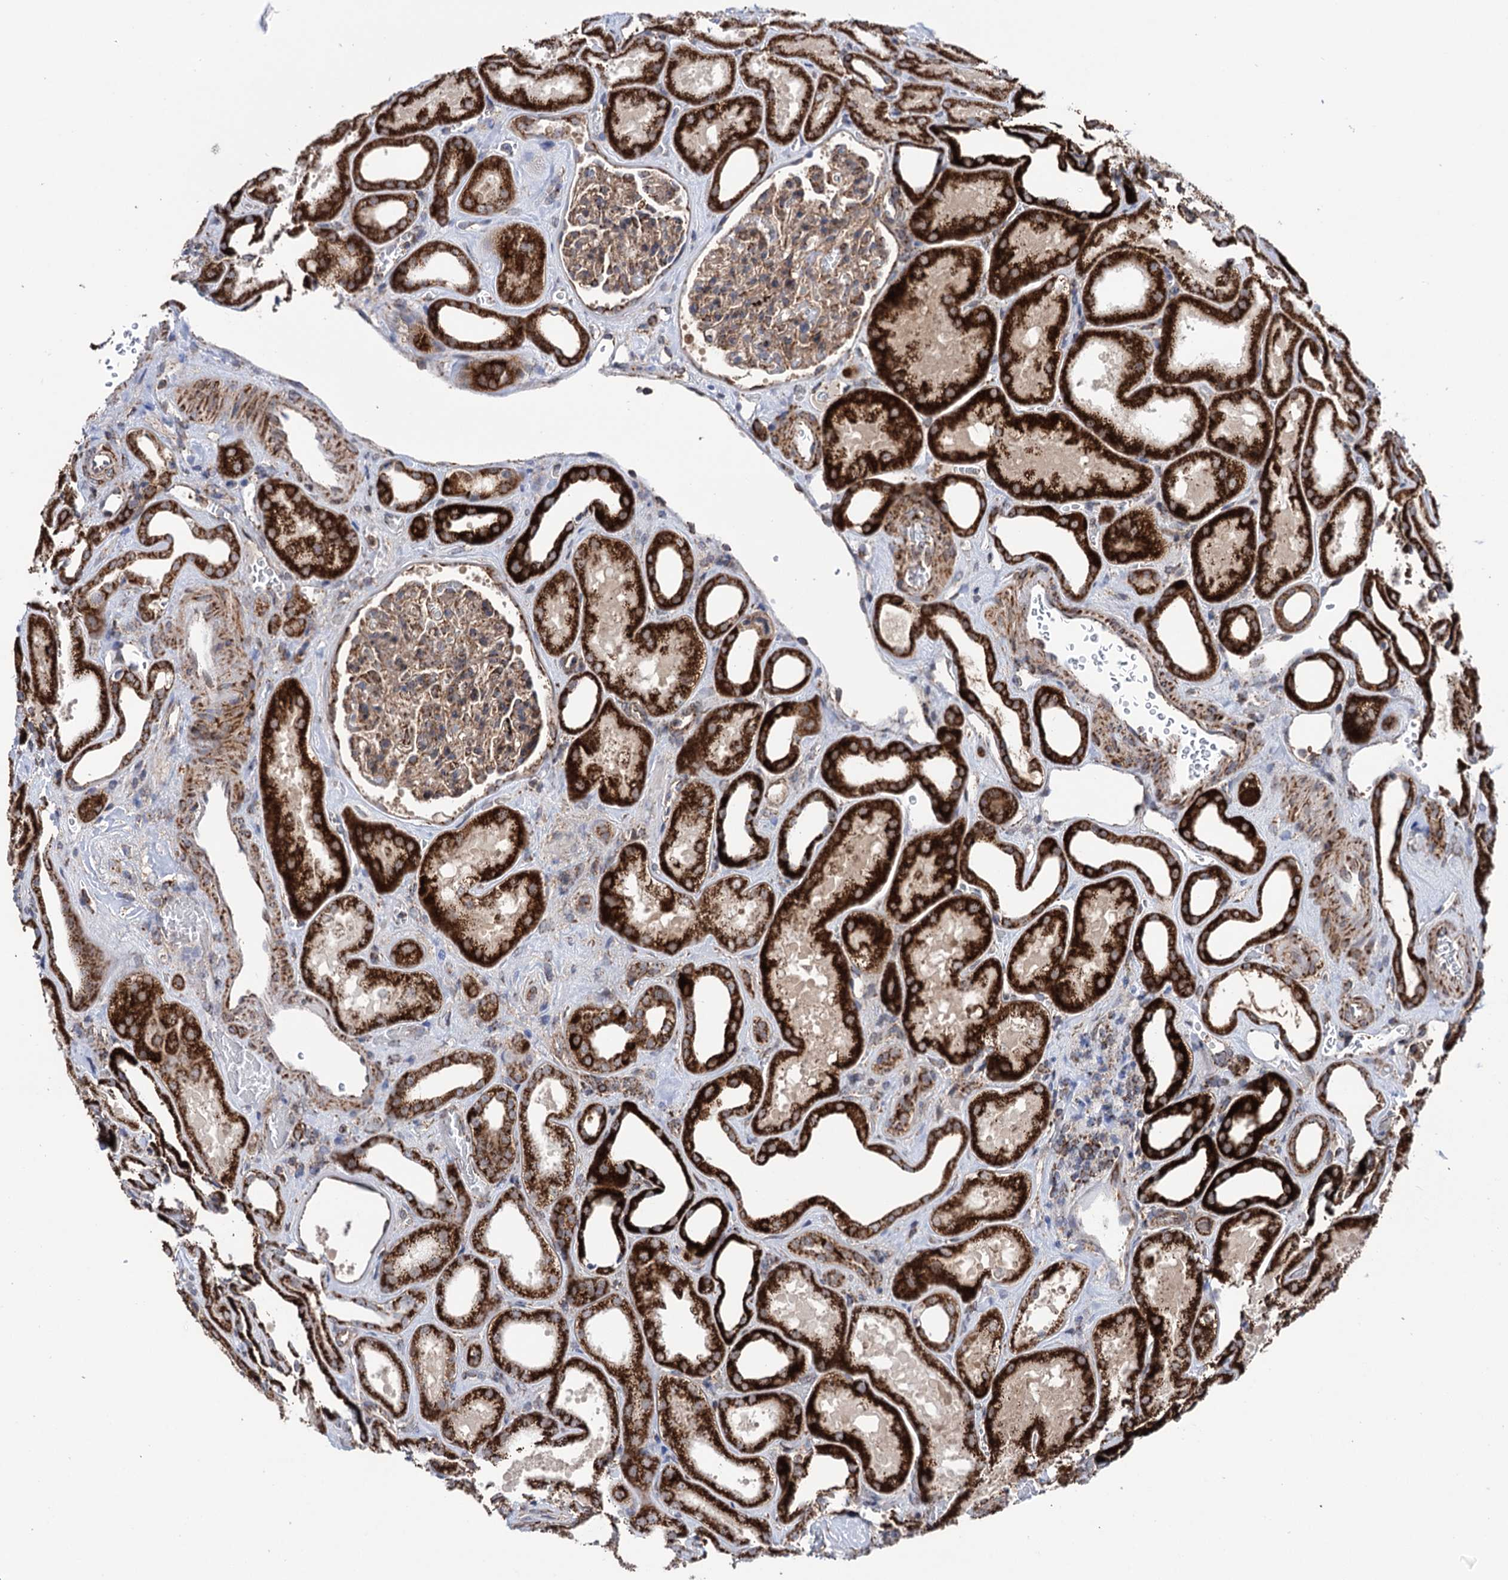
{"staining": {"intensity": "moderate", "quantity": "25%-75%", "location": "cytoplasmic/membranous"}, "tissue": "kidney", "cell_type": "Cells in glomeruli", "image_type": "normal", "snomed": [{"axis": "morphology", "description": "Normal tissue, NOS"}, {"axis": "morphology", "description": "Adenocarcinoma, NOS"}, {"axis": "topography", "description": "Kidney"}], "caption": "Protein staining of benign kidney reveals moderate cytoplasmic/membranous expression in approximately 25%-75% of cells in glomeruli. The staining was performed using DAB (3,3'-diaminobenzidine), with brown indicating positive protein expression. Nuclei are stained blue with hematoxylin.", "gene": "SUCLA2", "patient": {"sex": "female", "age": 68}}